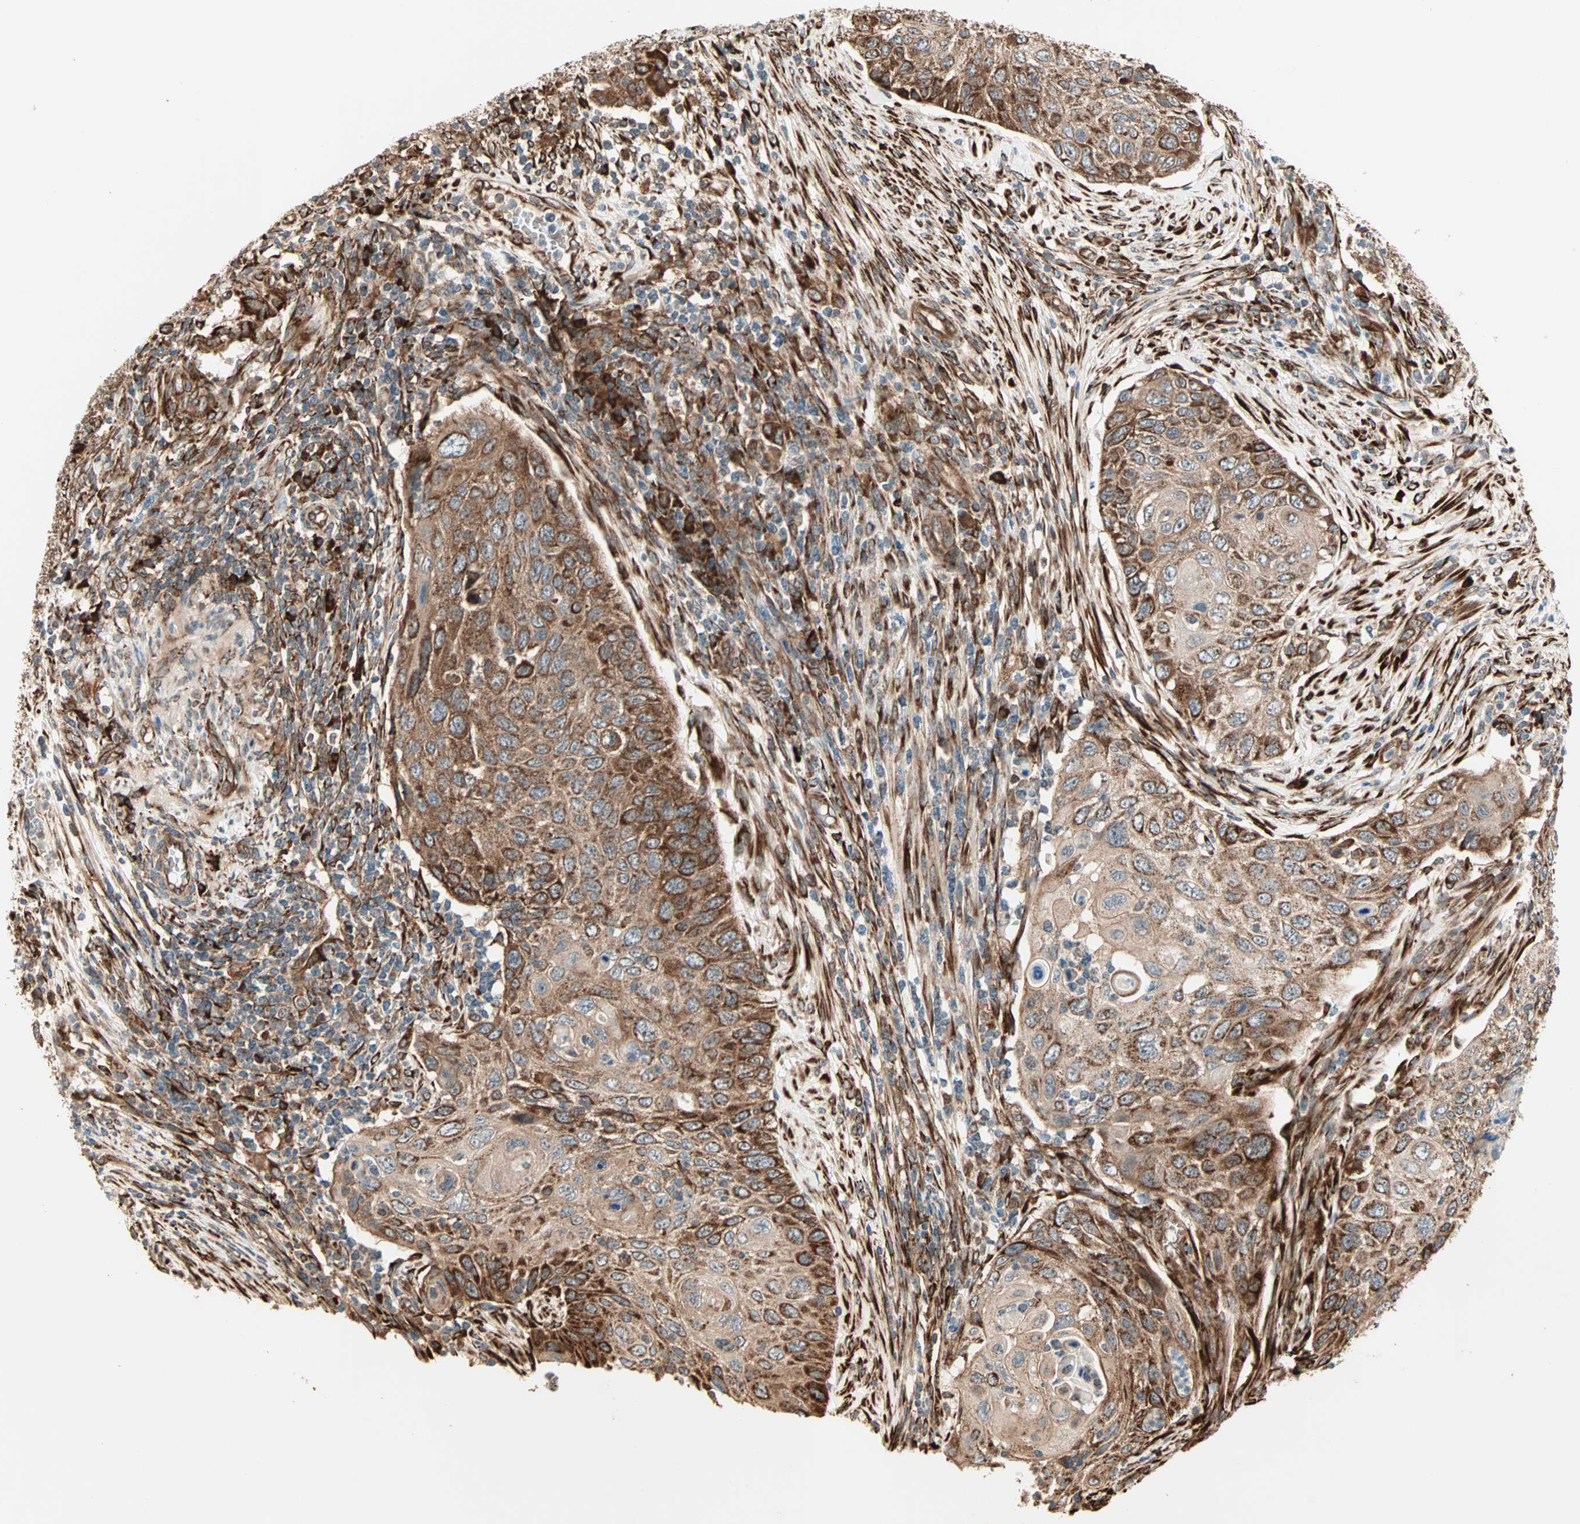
{"staining": {"intensity": "moderate", "quantity": ">75%", "location": "cytoplasmic/membranous"}, "tissue": "cervical cancer", "cell_type": "Tumor cells", "image_type": "cancer", "snomed": [{"axis": "morphology", "description": "Squamous cell carcinoma, NOS"}, {"axis": "topography", "description": "Cervix"}], "caption": "This histopathology image exhibits cervical cancer stained with IHC to label a protein in brown. The cytoplasmic/membranous of tumor cells show moderate positivity for the protein. Nuclei are counter-stained blue.", "gene": "P4HA1", "patient": {"sex": "female", "age": 70}}